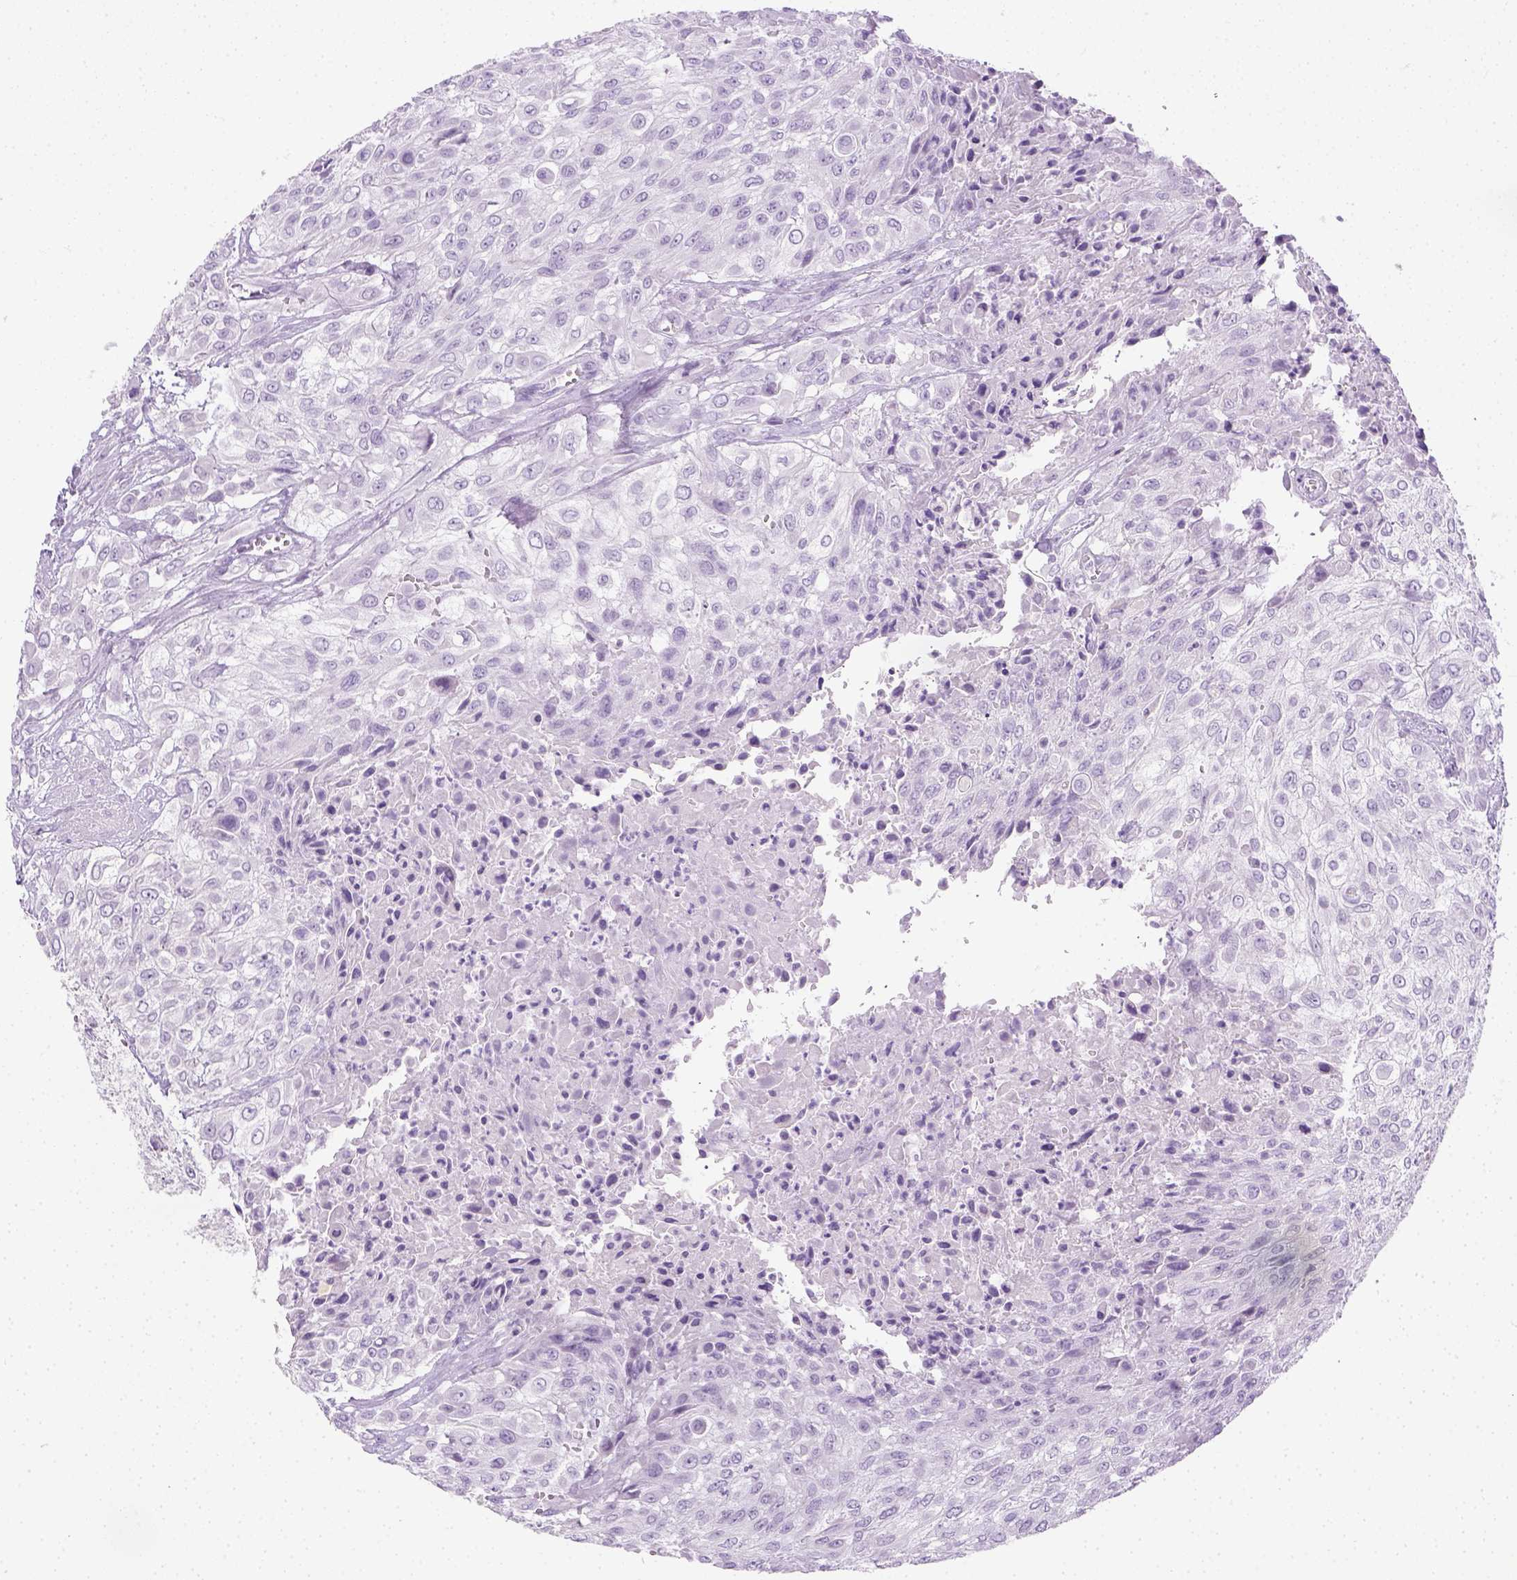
{"staining": {"intensity": "negative", "quantity": "none", "location": "none"}, "tissue": "urothelial cancer", "cell_type": "Tumor cells", "image_type": "cancer", "snomed": [{"axis": "morphology", "description": "Urothelial carcinoma, High grade"}, {"axis": "topography", "description": "Urinary bladder"}], "caption": "IHC of human urothelial cancer shows no positivity in tumor cells.", "gene": "LGSN", "patient": {"sex": "male", "age": 57}}